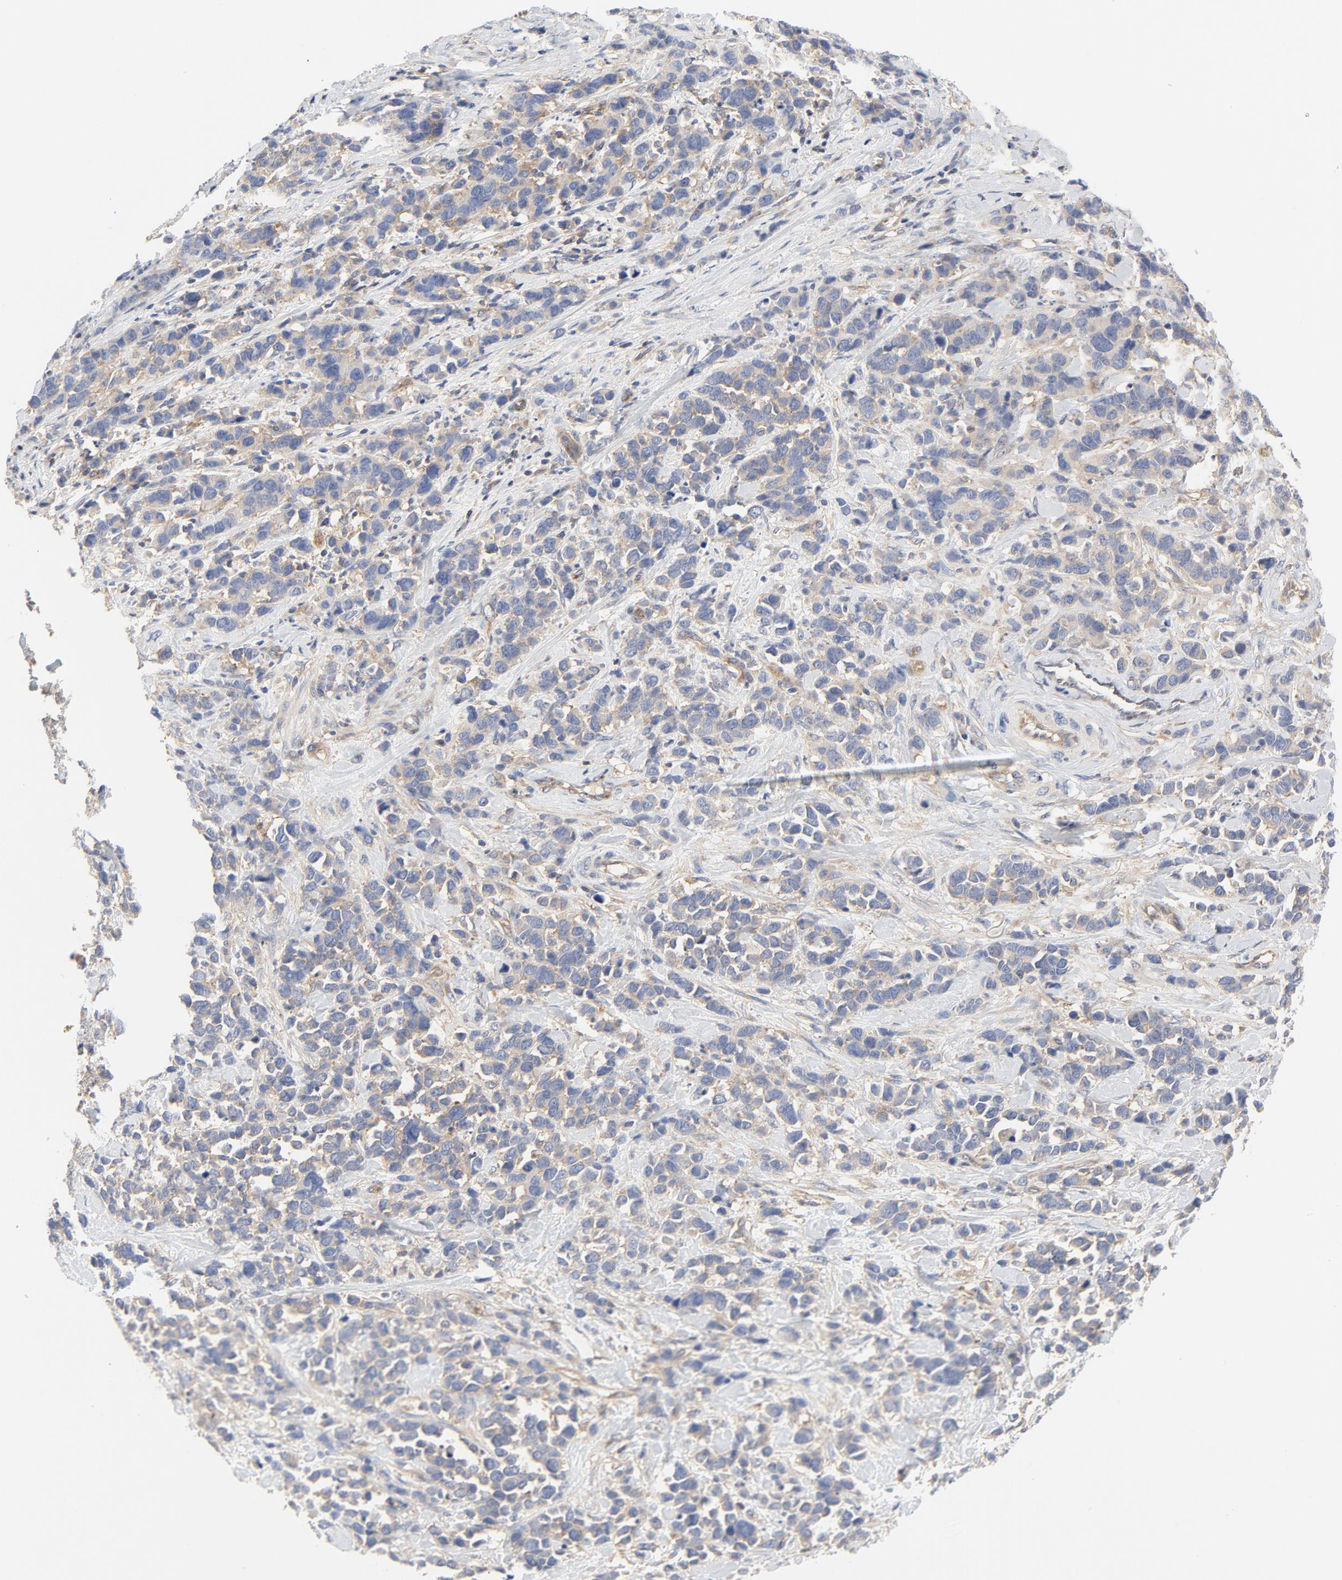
{"staining": {"intensity": "weak", "quantity": ">75%", "location": "cytoplasmic/membranous"}, "tissue": "stomach cancer", "cell_type": "Tumor cells", "image_type": "cancer", "snomed": [{"axis": "morphology", "description": "Adenocarcinoma, NOS"}, {"axis": "topography", "description": "Stomach, upper"}], "caption": "A brown stain shows weak cytoplasmic/membranous positivity of a protein in stomach cancer tumor cells. (DAB (3,3'-diaminobenzidine) = brown stain, brightfield microscopy at high magnification).", "gene": "RABEP1", "patient": {"sex": "male", "age": 71}}